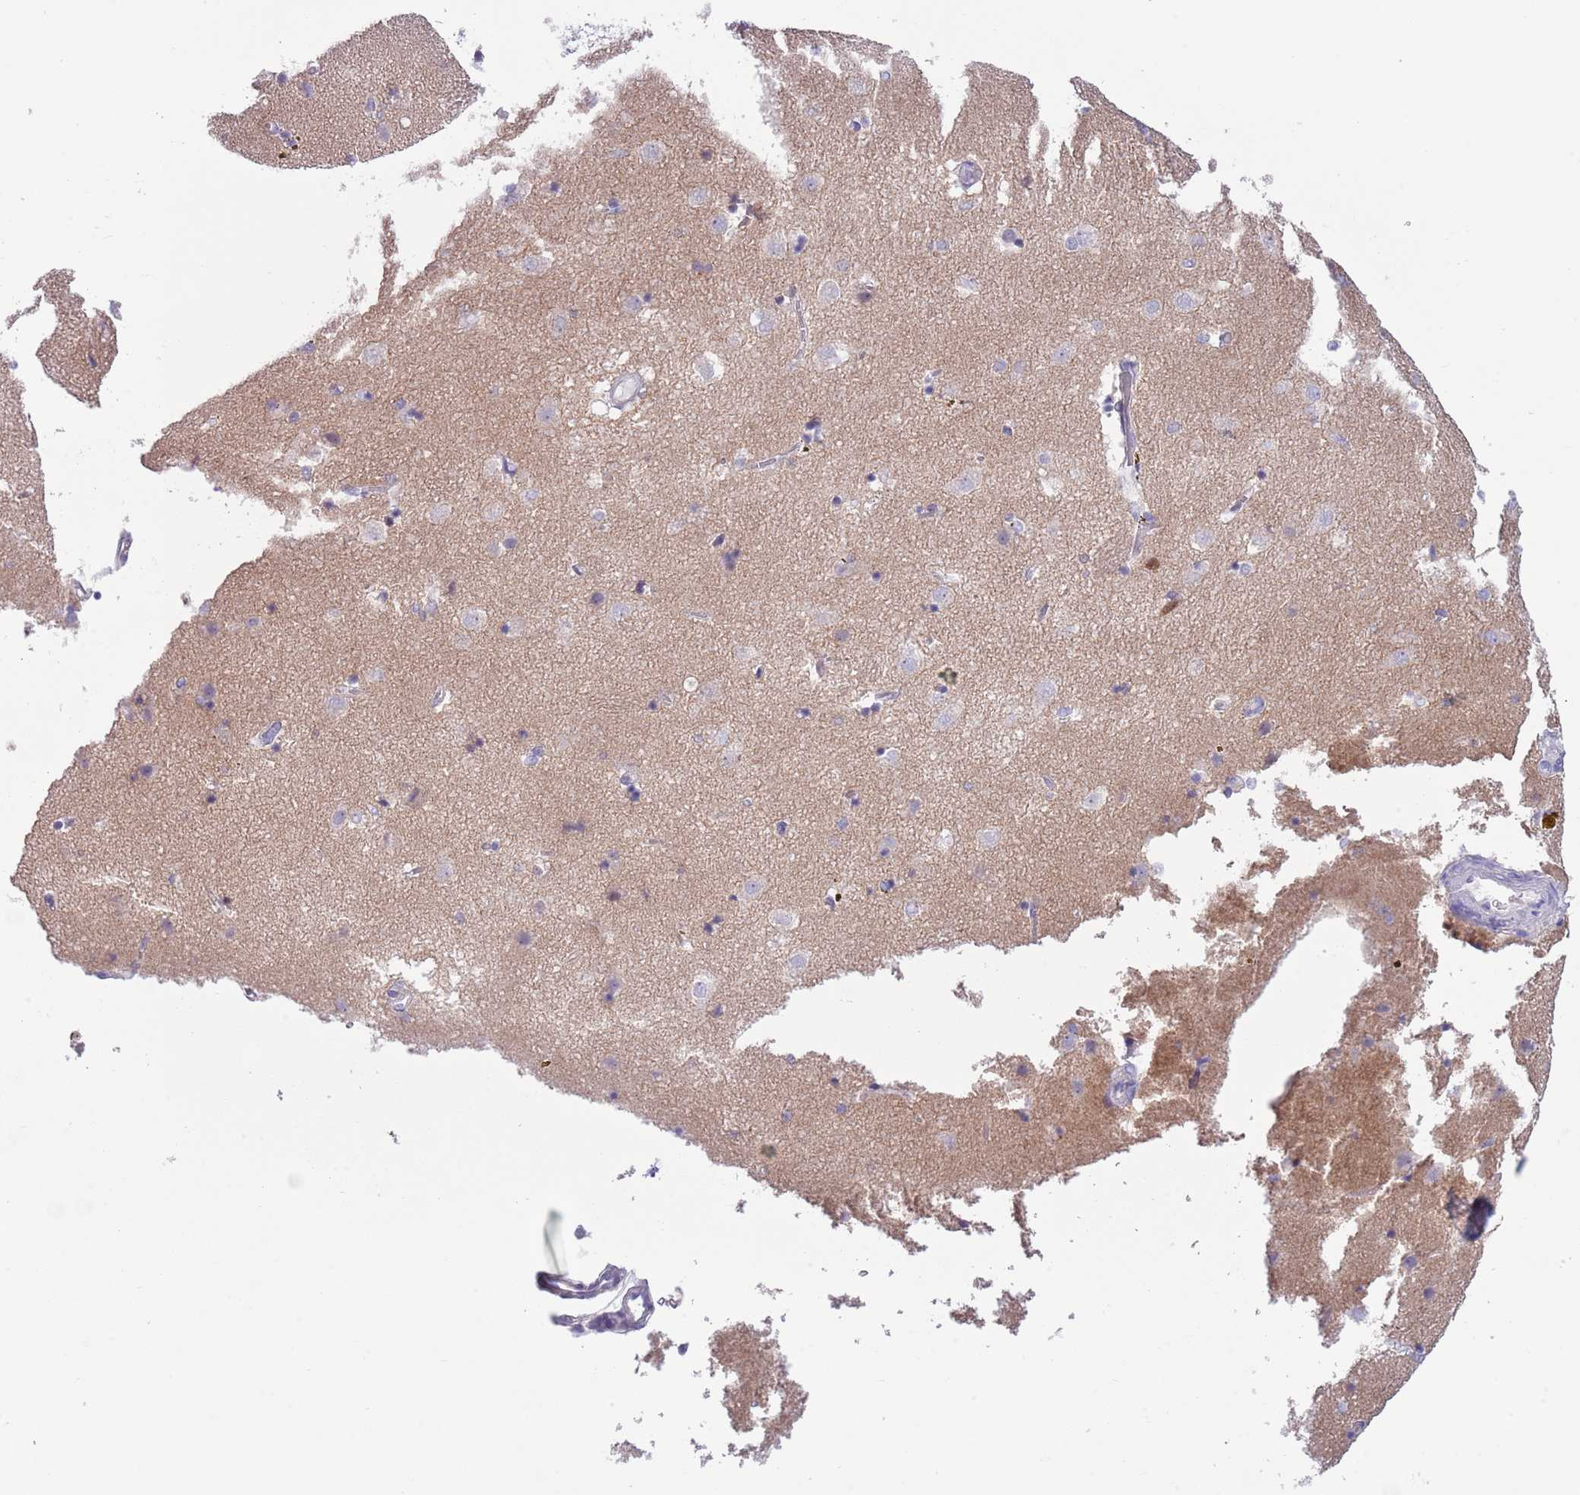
{"staining": {"intensity": "negative", "quantity": "none", "location": "none"}, "tissue": "caudate", "cell_type": "Glial cells", "image_type": "normal", "snomed": [{"axis": "morphology", "description": "Normal tissue, NOS"}, {"axis": "topography", "description": "Lateral ventricle wall"}], "caption": "High magnification brightfield microscopy of benign caudate stained with DAB (3,3'-diaminobenzidine) (brown) and counterstained with hematoxylin (blue): glial cells show no significant staining. (DAB IHC with hematoxylin counter stain).", "gene": "ZFP2", "patient": {"sex": "male", "age": 70}}